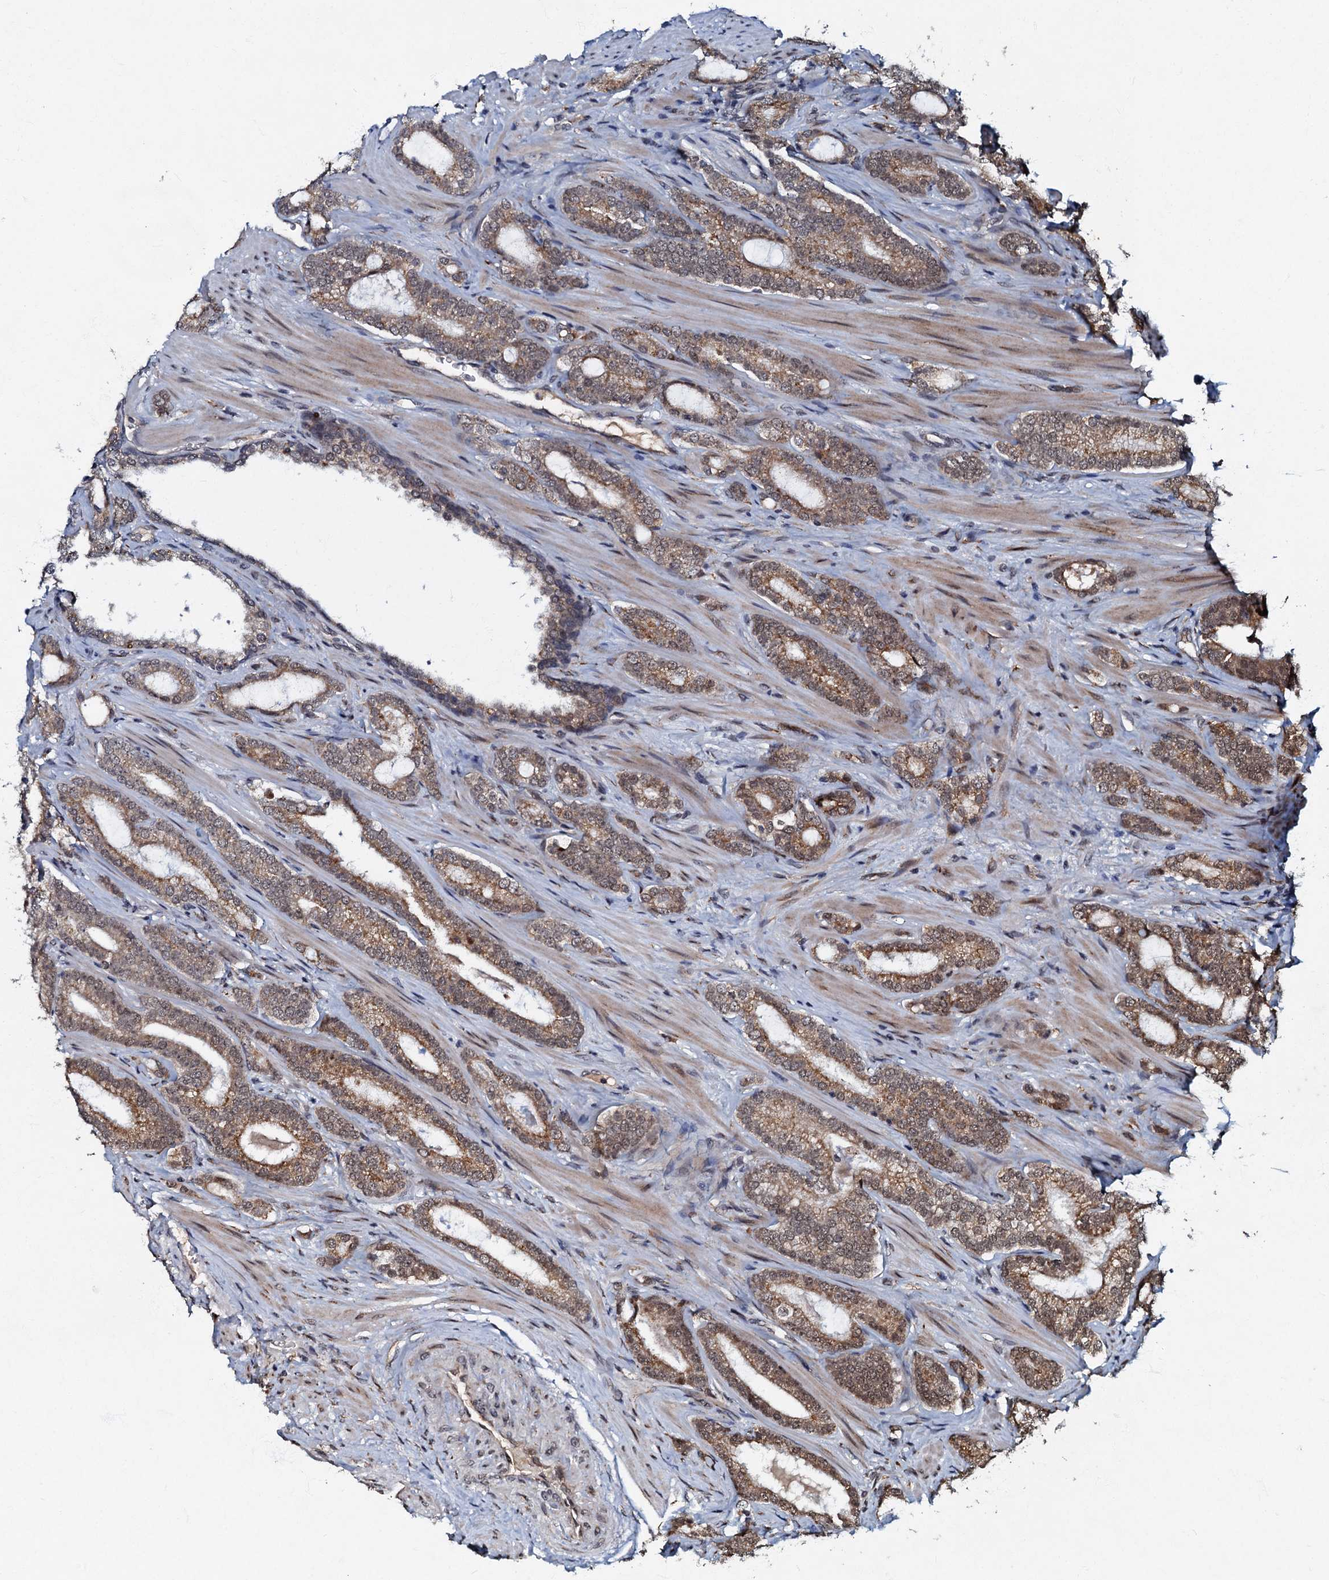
{"staining": {"intensity": "moderate", "quantity": ">75%", "location": "cytoplasmic/membranous,nuclear"}, "tissue": "prostate cancer", "cell_type": "Tumor cells", "image_type": "cancer", "snomed": [{"axis": "morphology", "description": "Adenocarcinoma, High grade"}, {"axis": "topography", "description": "Prostate"}], "caption": "A high-resolution histopathology image shows immunohistochemistry (IHC) staining of prostate high-grade adenocarcinoma, which displays moderate cytoplasmic/membranous and nuclear positivity in approximately >75% of tumor cells.", "gene": "C18orf32", "patient": {"sex": "male", "age": 63}}